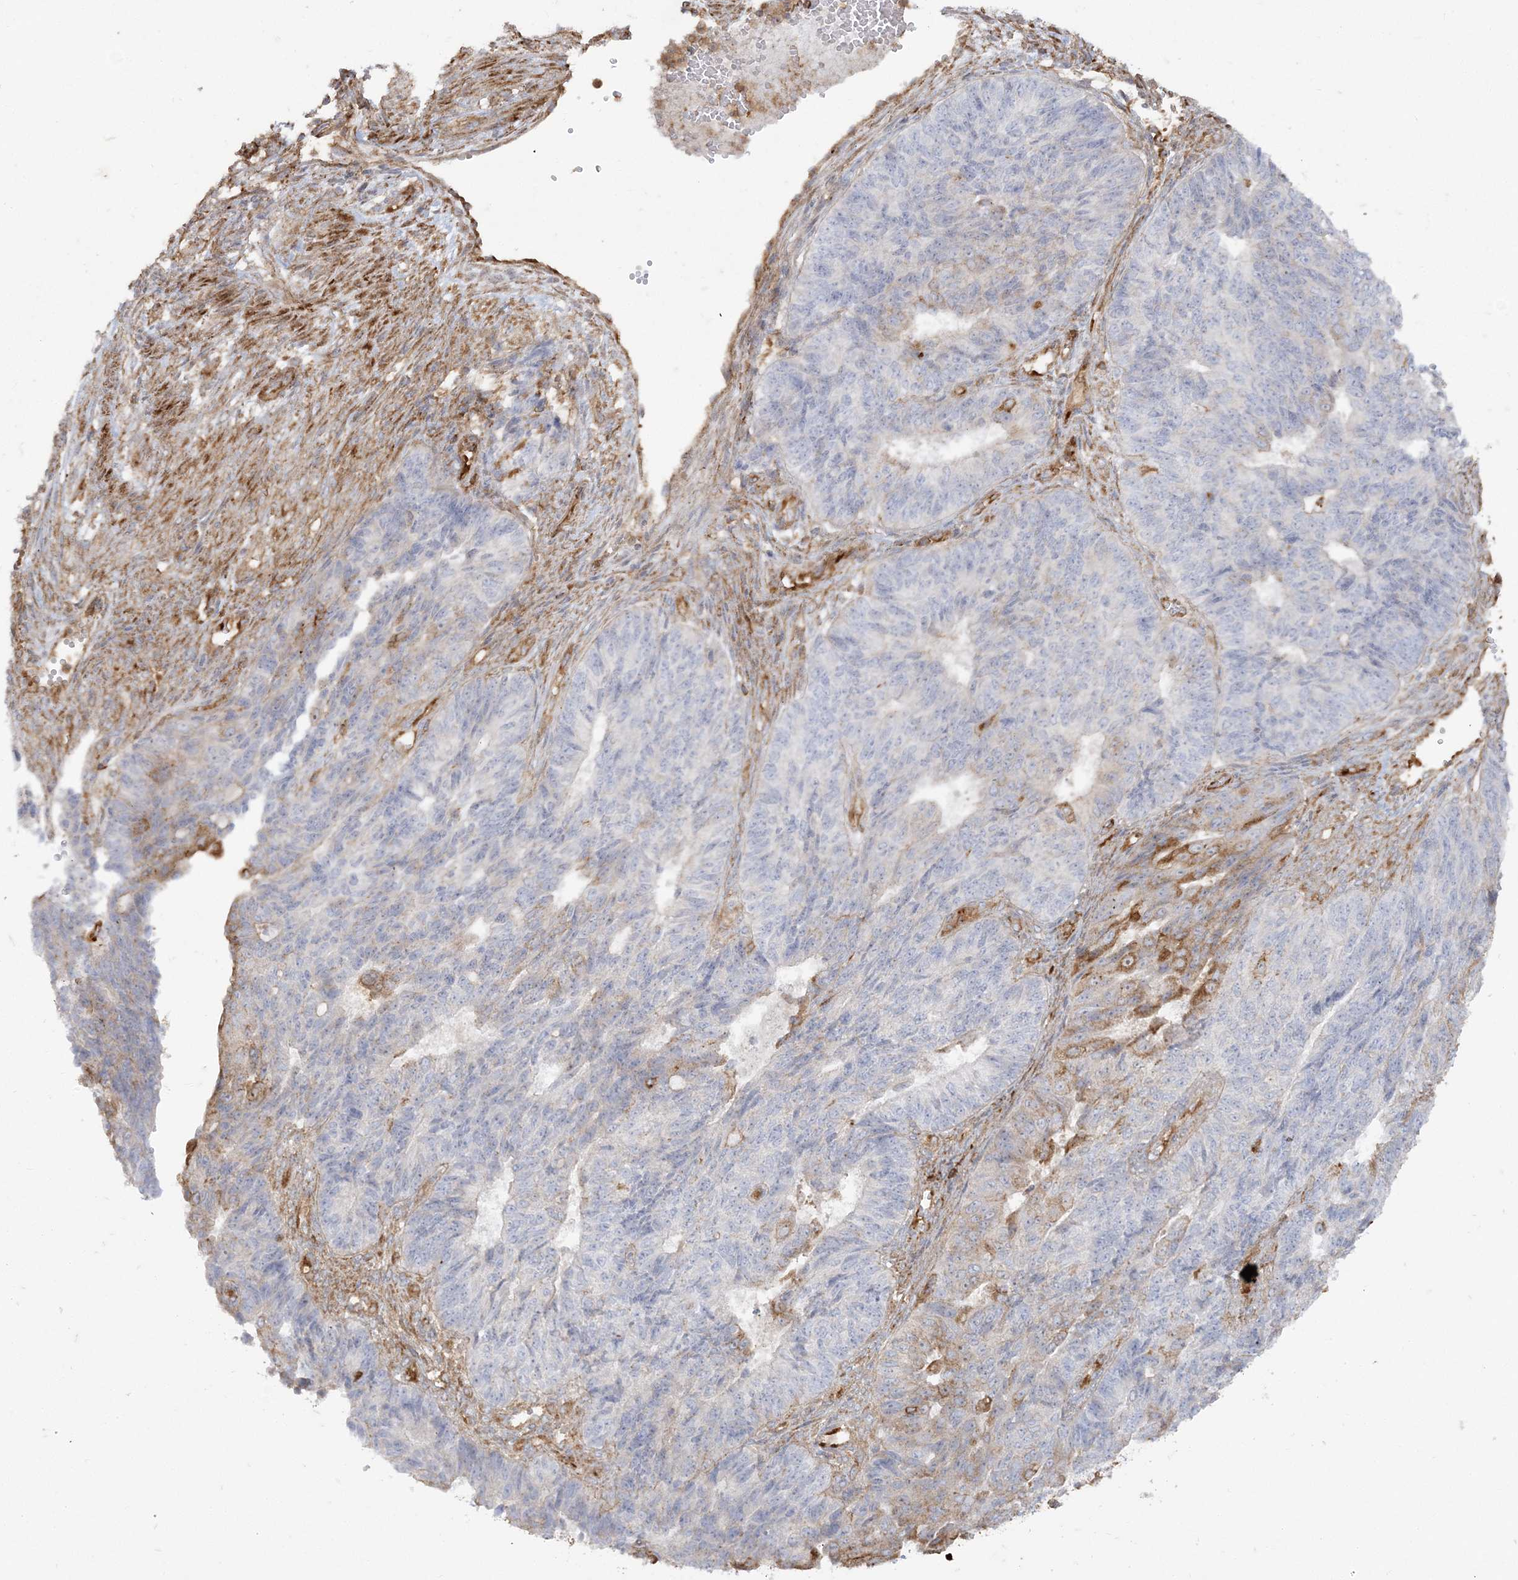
{"staining": {"intensity": "moderate", "quantity": "<25%", "location": "cytoplasmic/membranous"}, "tissue": "endometrial cancer", "cell_type": "Tumor cells", "image_type": "cancer", "snomed": [{"axis": "morphology", "description": "Adenocarcinoma, NOS"}, {"axis": "topography", "description": "Endometrium"}], "caption": "Approximately <25% of tumor cells in human endometrial cancer show moderate cytoplasmic/membranous protein positivity as visualized by brown immunohistochemical staining.", "gene": "DERL3", "patient": {"sex": "female", "age": 32}}